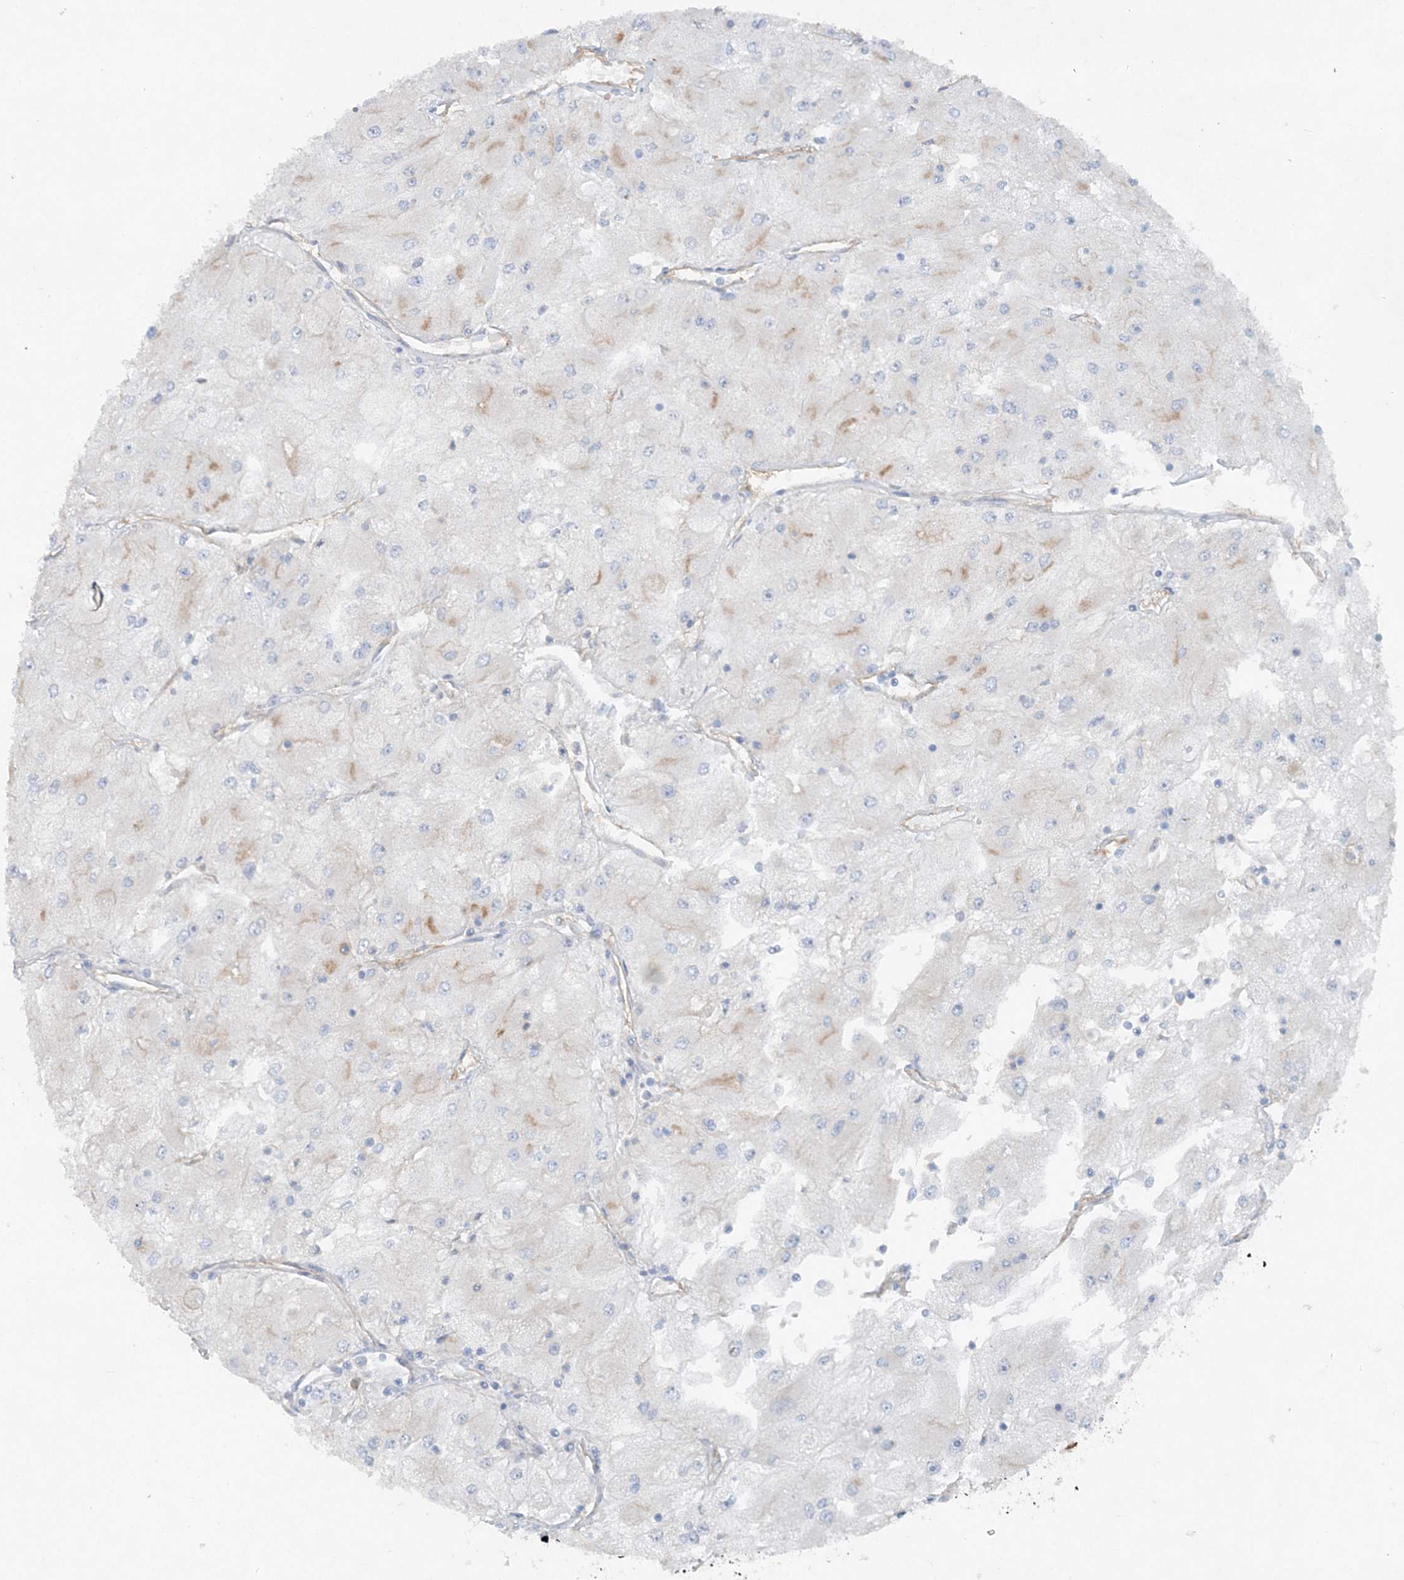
{"staining": {"intensity": "moderate", "quantity": "<25%", "location": "cytoplasmic/membranous"}, "tissue": "renal cancer", "cell_type": "Tumor cells", "image_type": "cancer", "snomed": [{"axis": "morphology", "description": "Adenocarcinoma, NOS"}, {"axis": "topography", "description": "Kidney"}], "caption": "Tumor cells reveal moderate cytoplasmic/membranous positivity in approximately <25% of cells in renal cancer.", "gene": "ATP11A", "patient": {"sex": "male", "age": 80}}